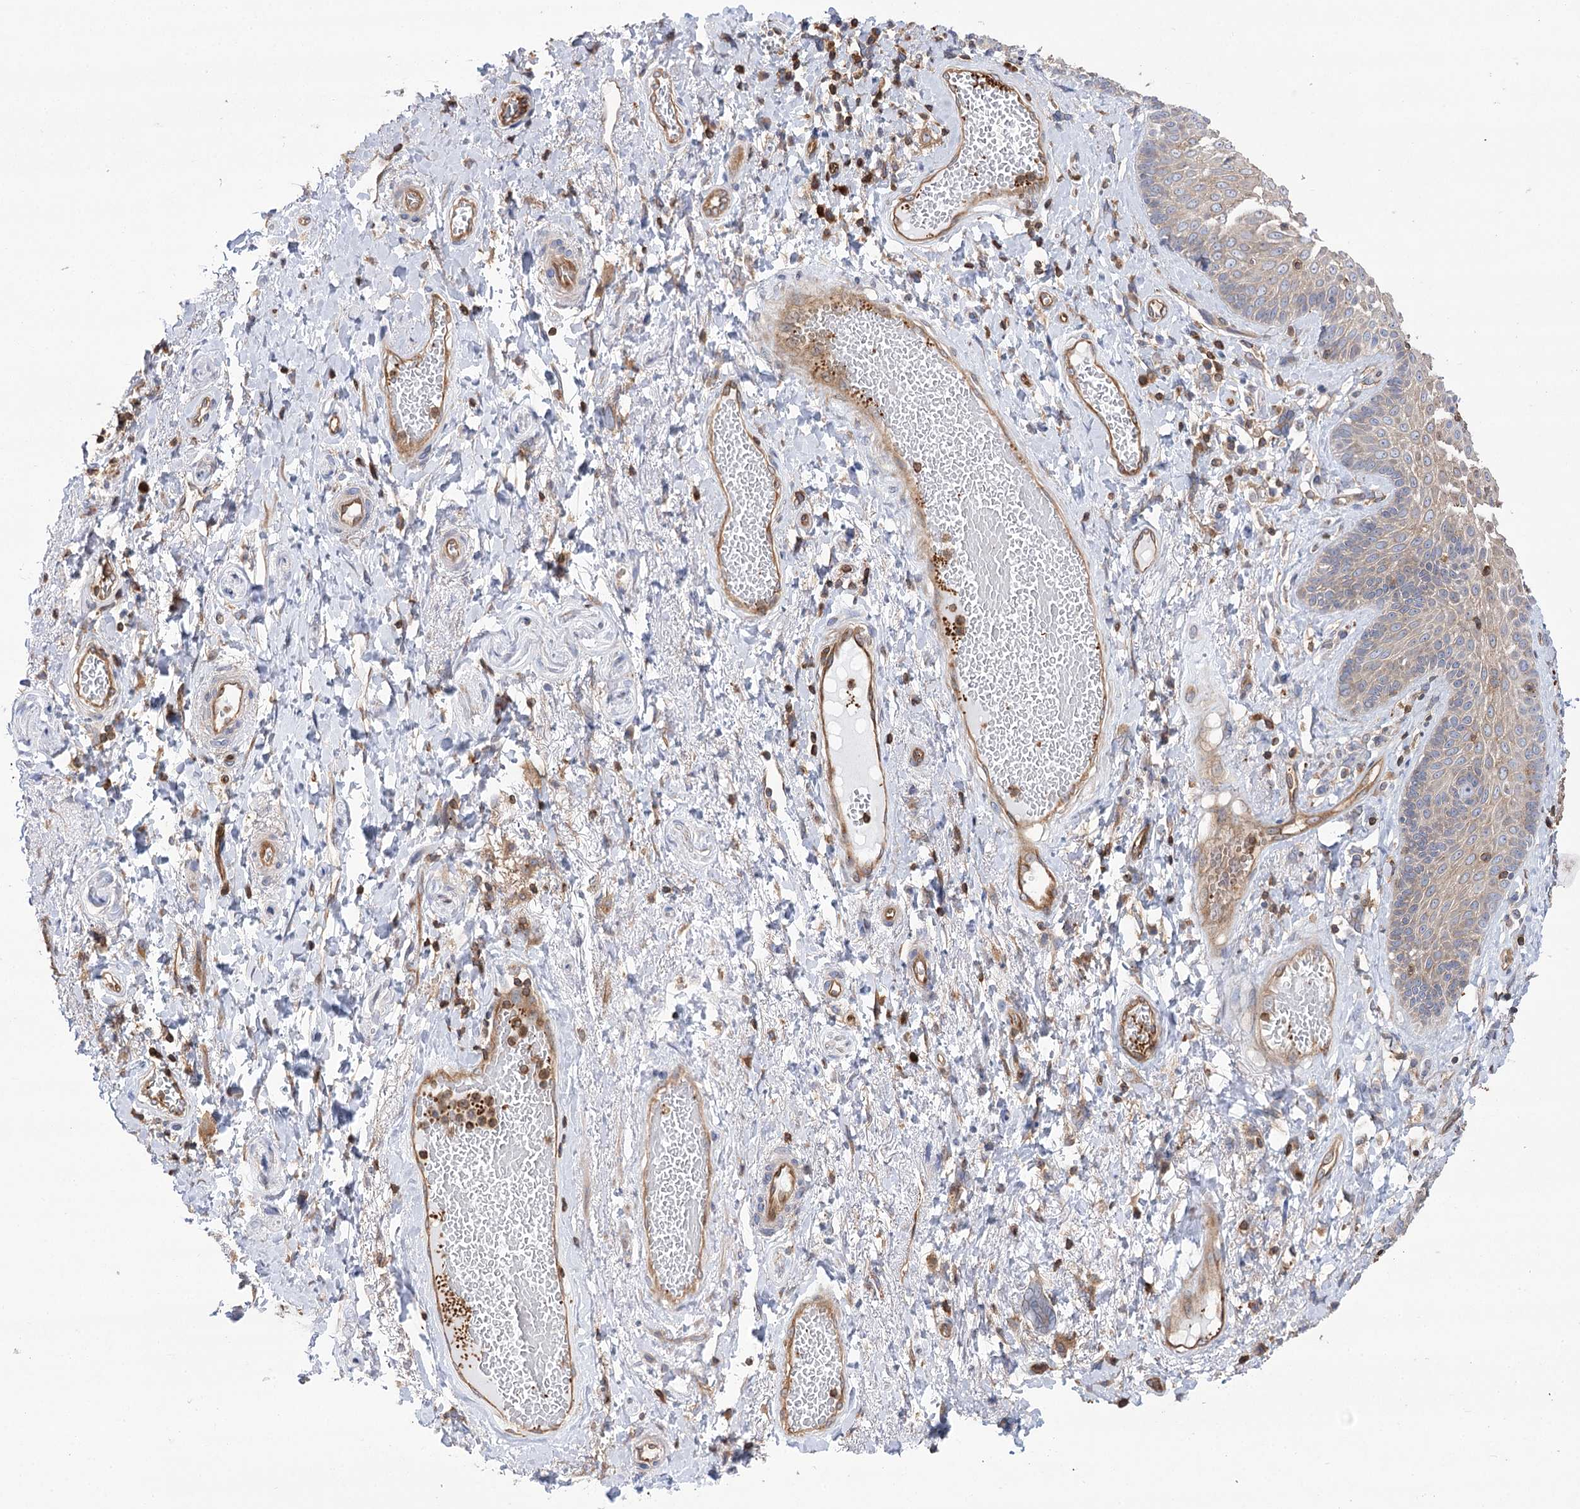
{"staining": {"intensity": "moderate", "quantity": "25%-75%", "location": "cytoplasmic/membranous"}, "tissue": "skin", "cell_type": "Epidermal cells", "image_type": "normal", "snomed": [{"axis": "morphology", "description": "Normal tissue, NOS"}, {"axis": "topography", "description": "Anal"}], "caption": "An immunohistochemistry micrograph of unremarkable tissue is shown. Protein staining in brown labels moderate cytoplasmic/membranous positivity in skin within epidermal cells.", "gene": "VPS37B", "patient": {"sex": "male", "age": 69}}